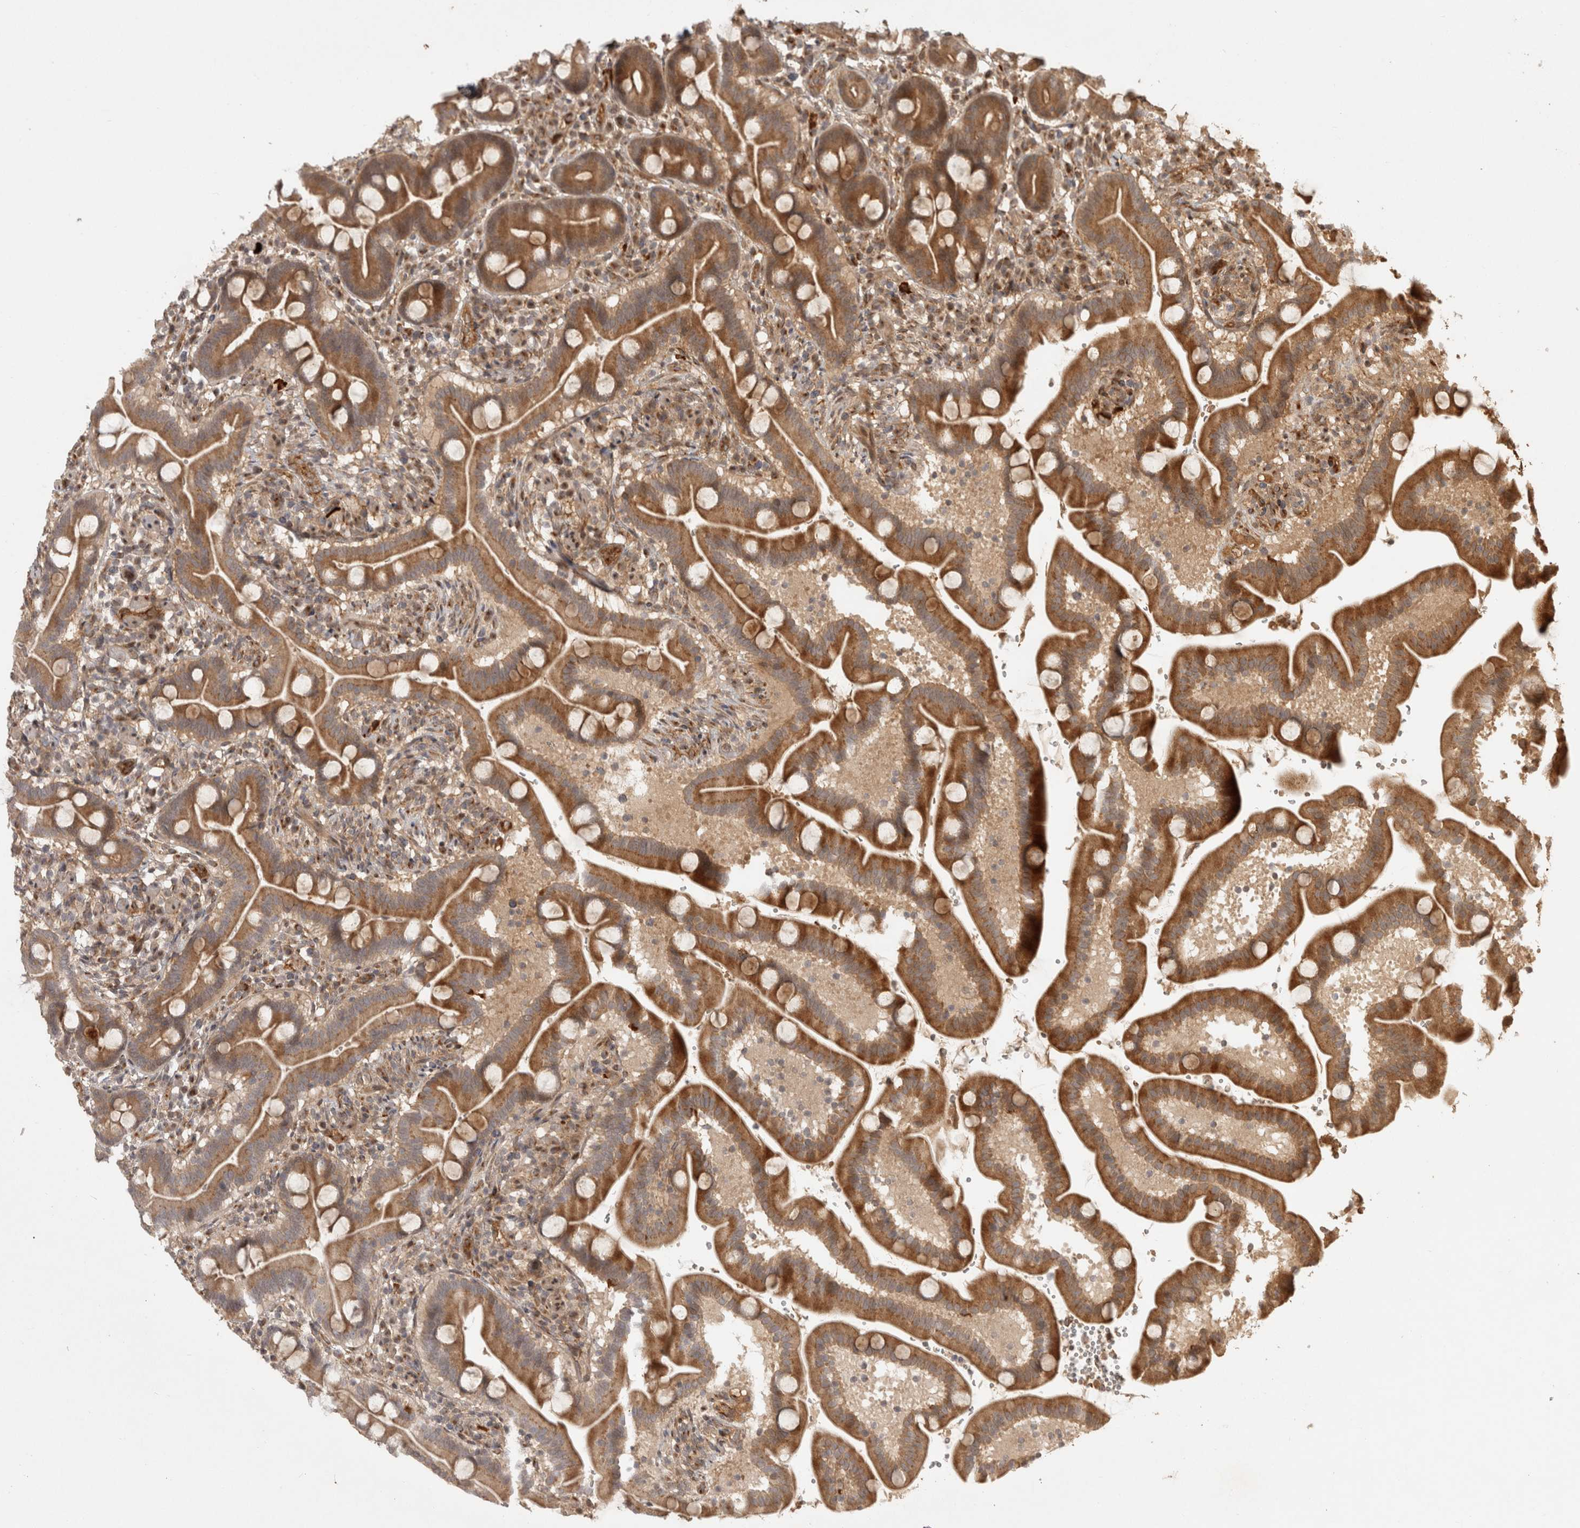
{"staining": {"intensity": "moderate", "quantity": ">75%", "location": "cytoplasmic/membranous"}, "tissue": "duodenum", "cell_type": "Glandular cells", "image_type": "normal", "snomed": [{"axis": "morphology", "description": "Normal tissue, NOS"}, {"axis": "topography", "description": "Duodenum"}], "caption": "Immunohistochemistry micrograph of unremarkable human duodenum stained for a protein (brown), which demonstrates medium levels of moderate cytoplasmic/membranous expression in about >75% of glandular cells.", "gene": "CAMSAP2", "patient": {"sex": "male", "age": 54}}